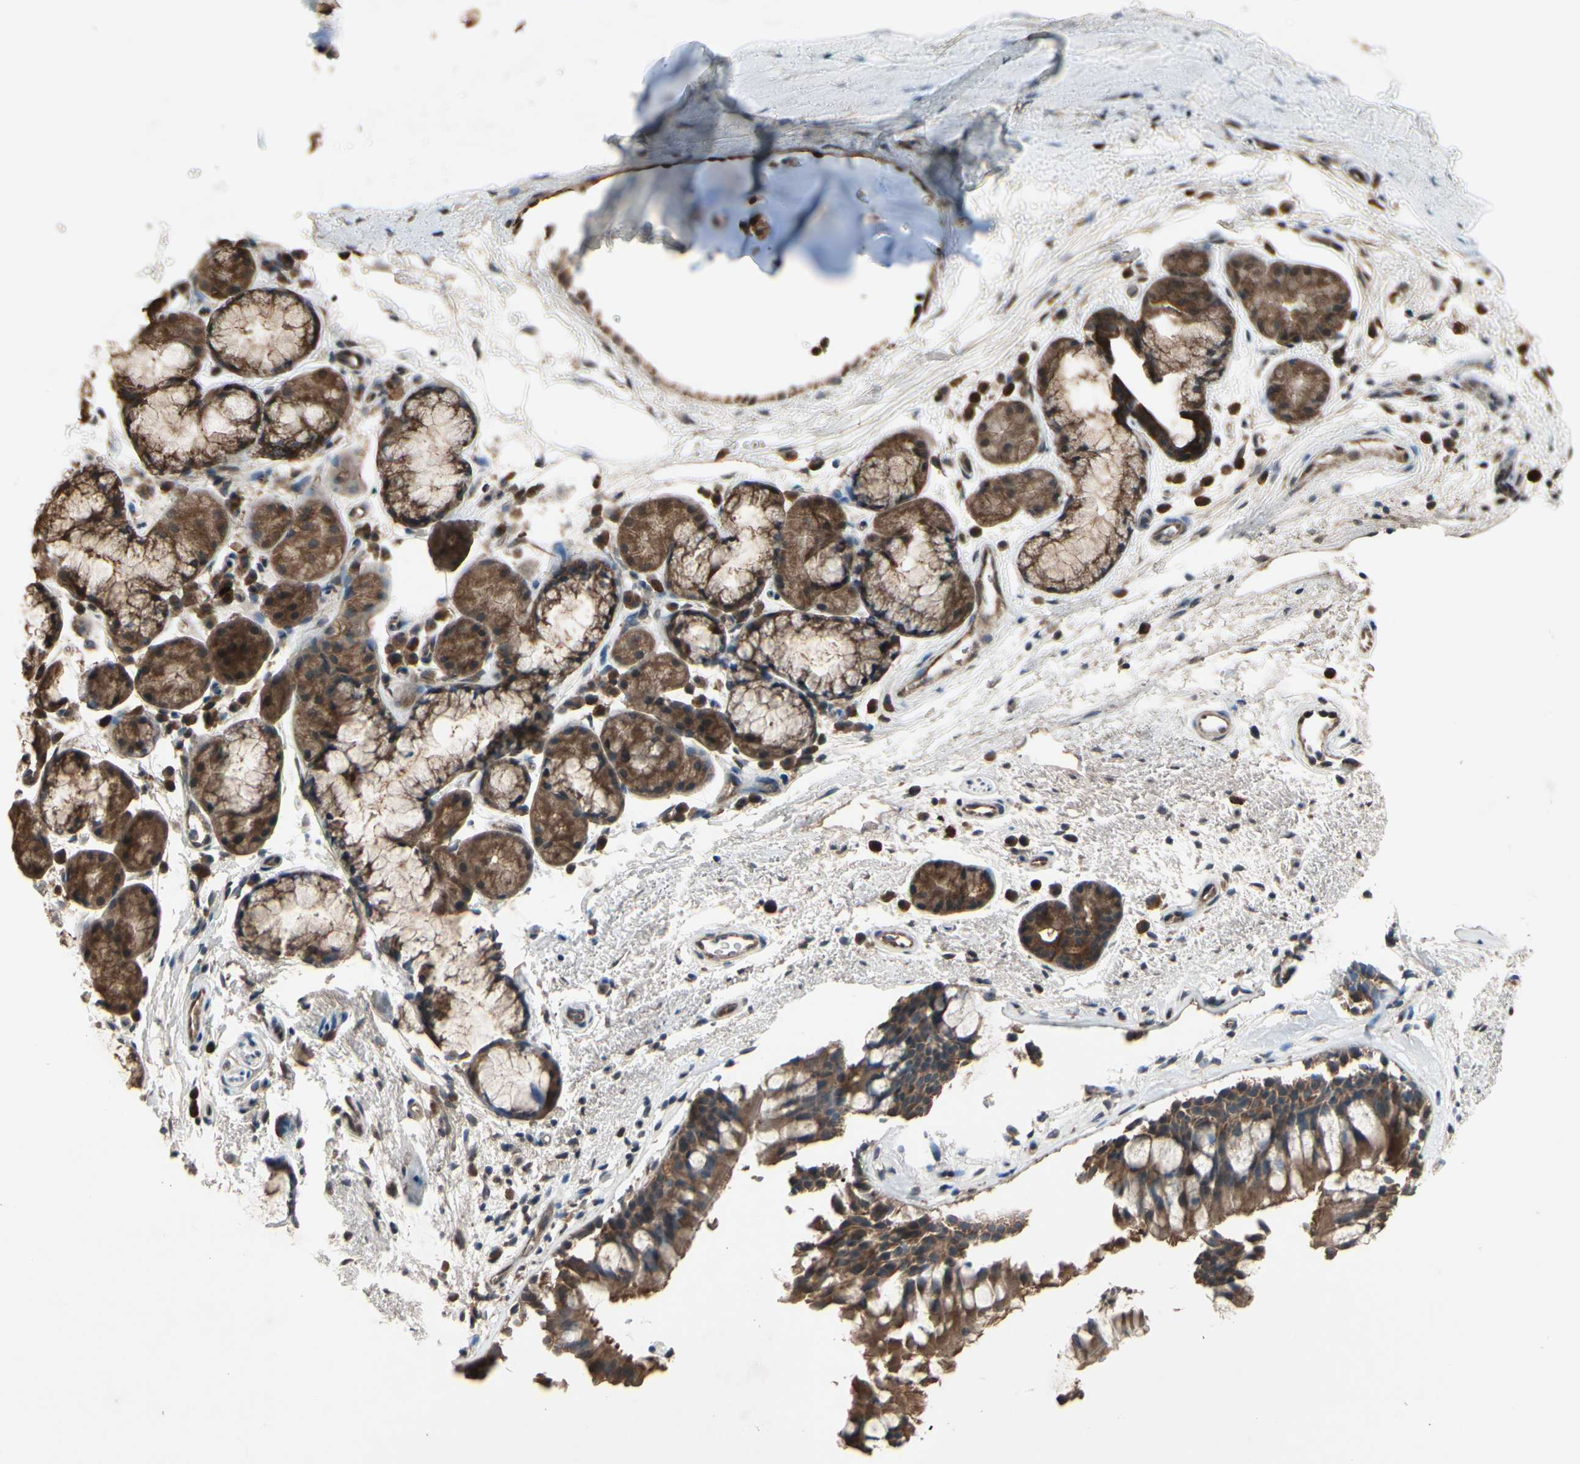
{"staining": {"intensity": "moderate", "quantity": ">75%", "location": "cytoplasmic/membranous"}, "tissue": "bronchus", "cell_type": "Respiratory epithelial cells", "image_type": "normal", "snomed": [{"axis": "morphology", "description": "Normal tissue, NOS"}, {"axis": "topography", "description": "Bronchus"}], "caption": "The image demonstrates staining of benign bronchus, revealing moderate cytoplasmic/membranous protein positivity (brown color) within respiratory epithelial cells.", "gene": "PNPLA7", "patient": {"sex": "female", "age": 54}}